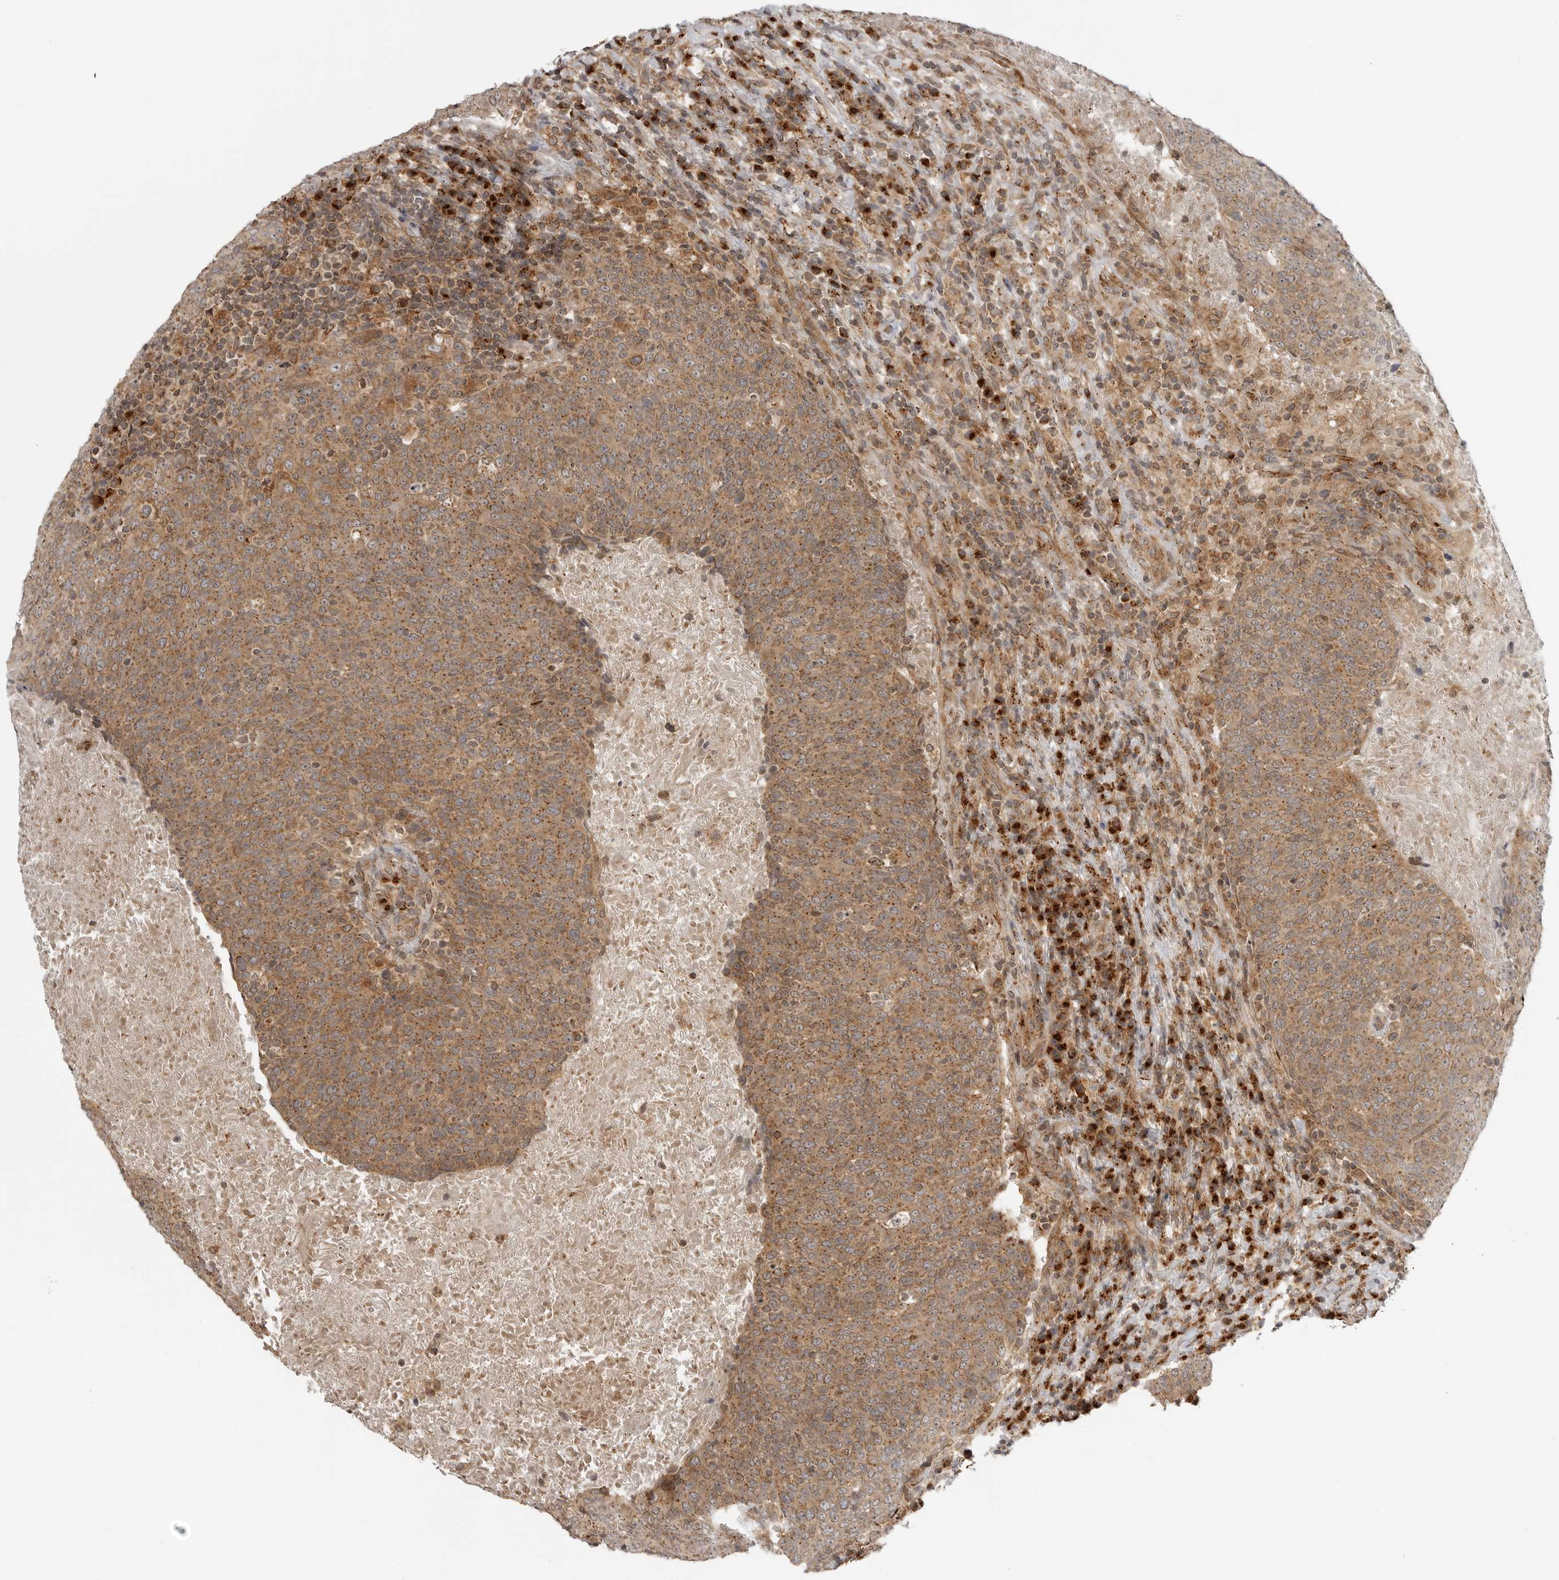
{"staining": {"intensity": "moderate", "quantity": ">75%", "location": "cytoplasmic/membranous"}, "tissue": "head and neck cancer", "cell_type": "Tumor cells", "image_type": "cancer", "snomed": [{"axis": "morphology", "description": "Squamous cell carcinoma, NOS"}, {"axis": "morphology", "description": "Squamous cell carcinoma, metastatic, NOS"}, {"axis": "topography", "description": "Lymph node"}, {"axis": "topography", "description": "Head-Neck"}], "caption": "Tumor cells reveal medium levels of moderate cytoplasmic/membranous staining in approximately >75% of cells in head and neck squamous cell carcinoma. (Brightfield microscopy of DAB IHC at high magnification).", "gene": "COPA", "patient": {"sex": "male", "age": 62}}